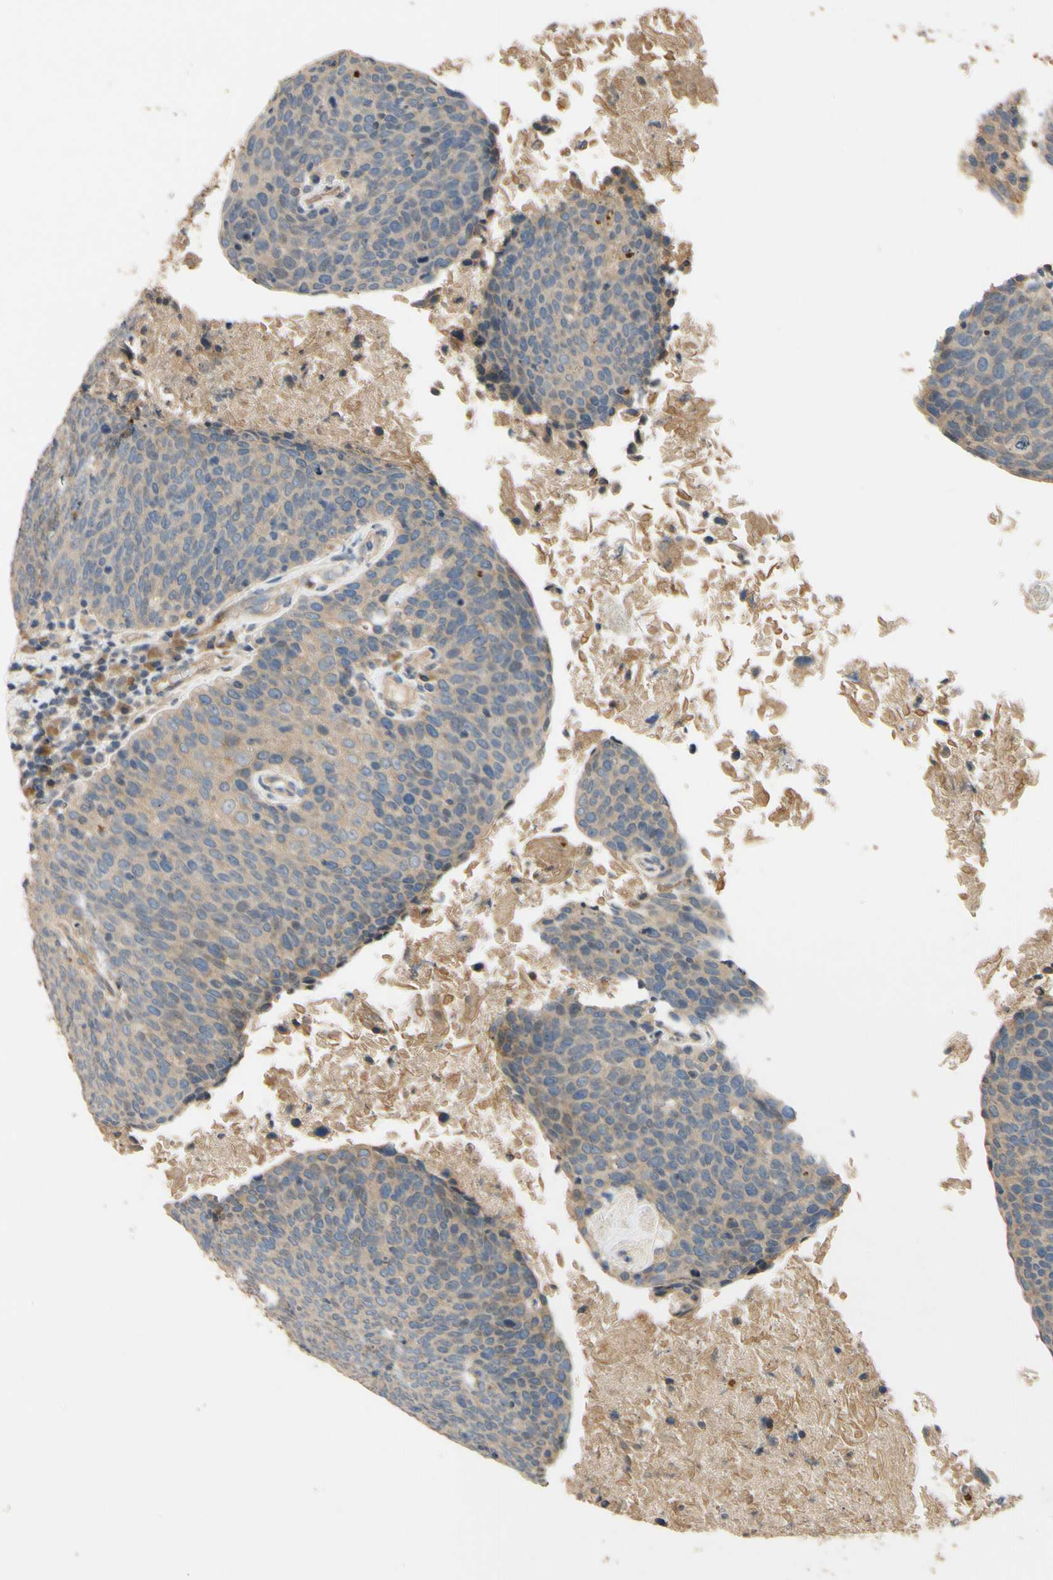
{"staining": {"intensity": "weak", "quantity": ">75%", "location": "cytoplasmic/membranous"}, "tissue": "head and neck cancer", "cell_type": "Tumor cells", "image_type": "cancer", "snomed": [{"axis": "morphology", "description": "Squamous cell carcinoma, NOS"}, {"axis": "morphology", "description": "Squamous cell carcinoma, metastatic, NOS"}, {"axis": "topography", "description": "Lymph node"}, {"axis": "topography", "description": "Head-Neck"}], "caption": "Immunohistochemical staining of human head and neck cancer (squamous cell carcinoma) reveals low levels of weak cytoplasmic/membranous protein expression in approximately >75% of tumor cells.", "gene": "ALKBH3", "patient": {"sex": "male", "age": 62}}